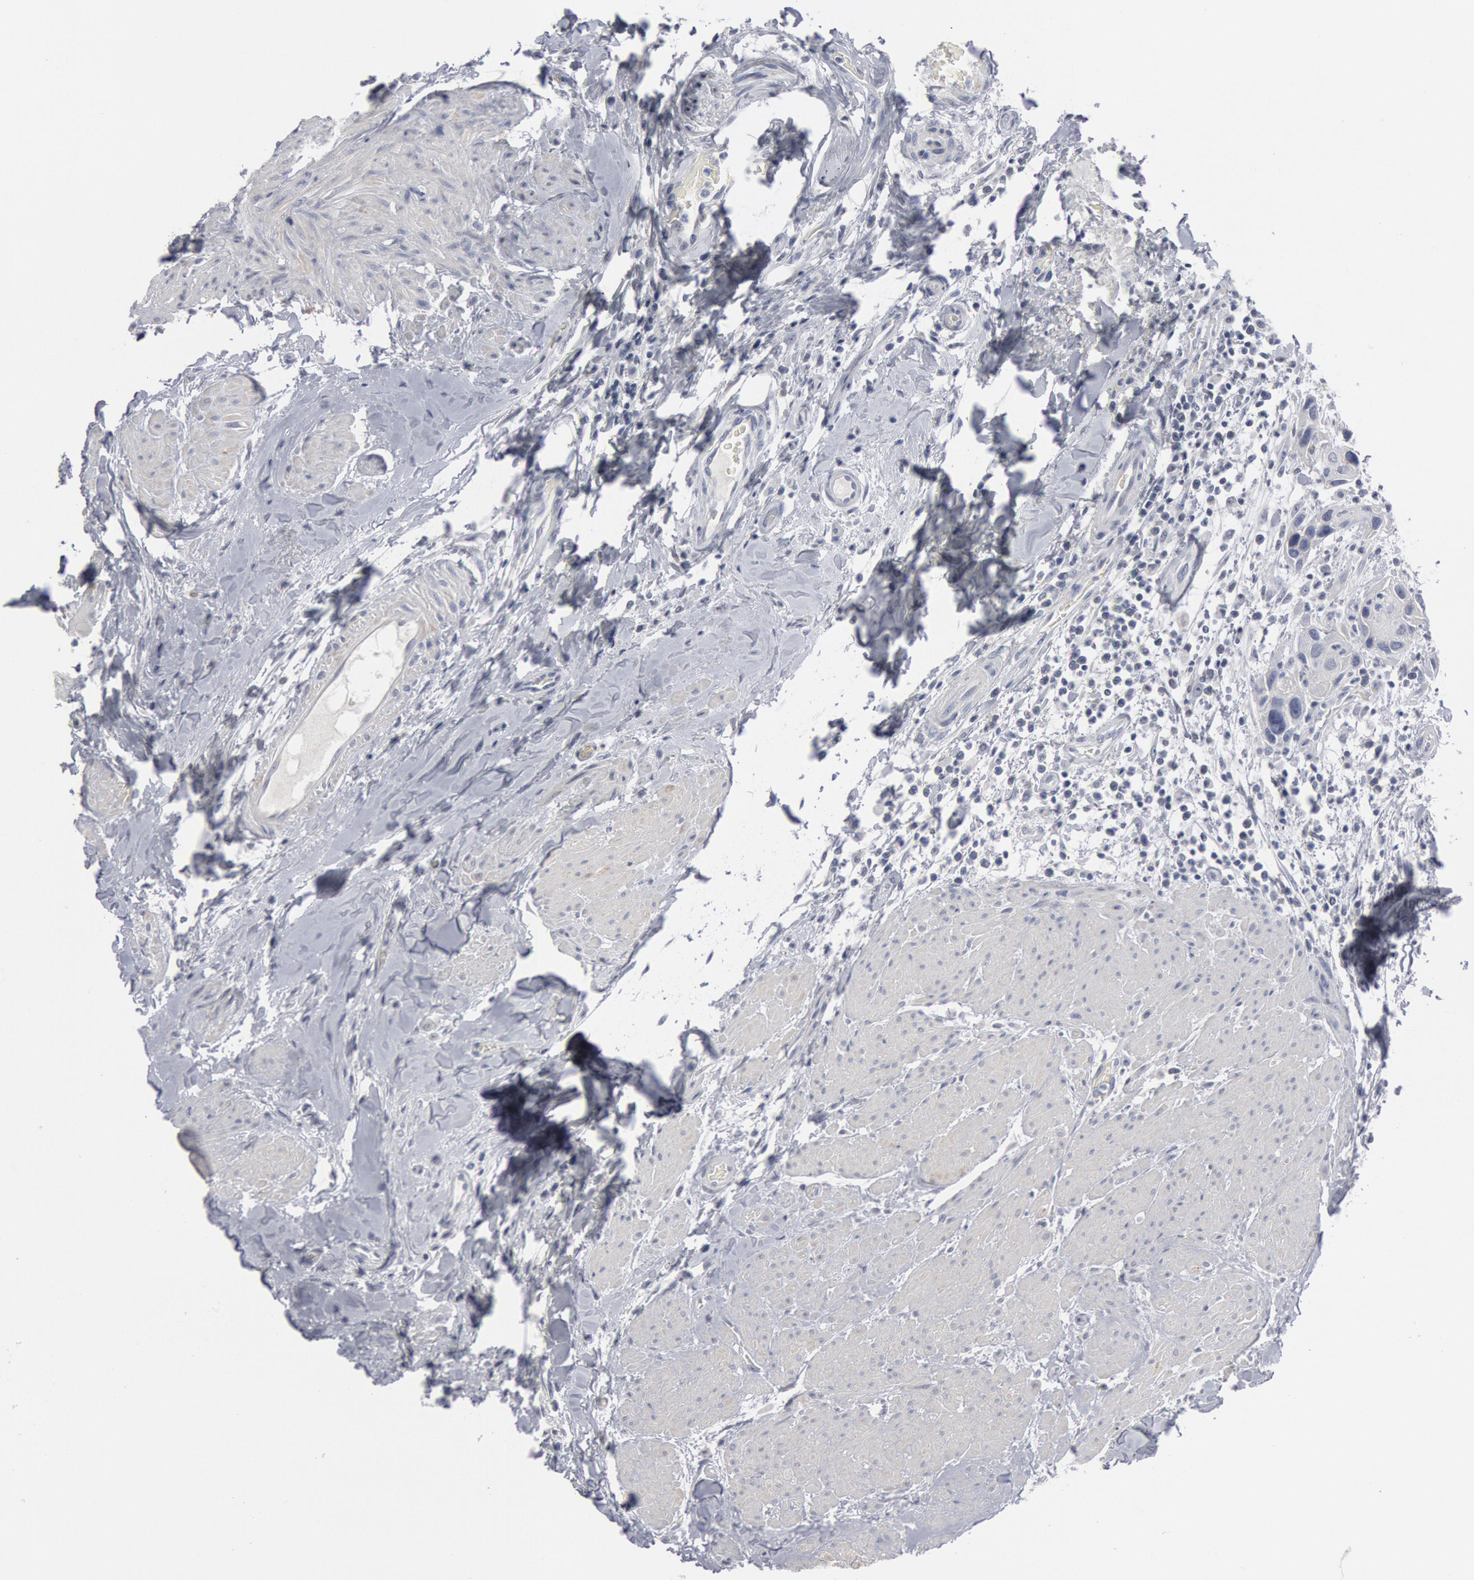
{"staining": {"intensity": "negative", "quantity": "none", "location": "none"}, "tissue": "urothelial cancer", "cell_type": "Tumor cells", "image_type": "cancer", "snomed": [{"axis": "morphology", "description": "Urothelial carcinoma, High grade"}, {"axis": "topography", "description": "Urinary bladder"}], "caption": "High magnification brightfield microscopy of urothelial cancer stained with DAB (brown) and counterstained with hematoxylin (blue): tumor cells show no significant expression.", "gene": "DMC1", "patient": {"sex": "male", "age": 66}}